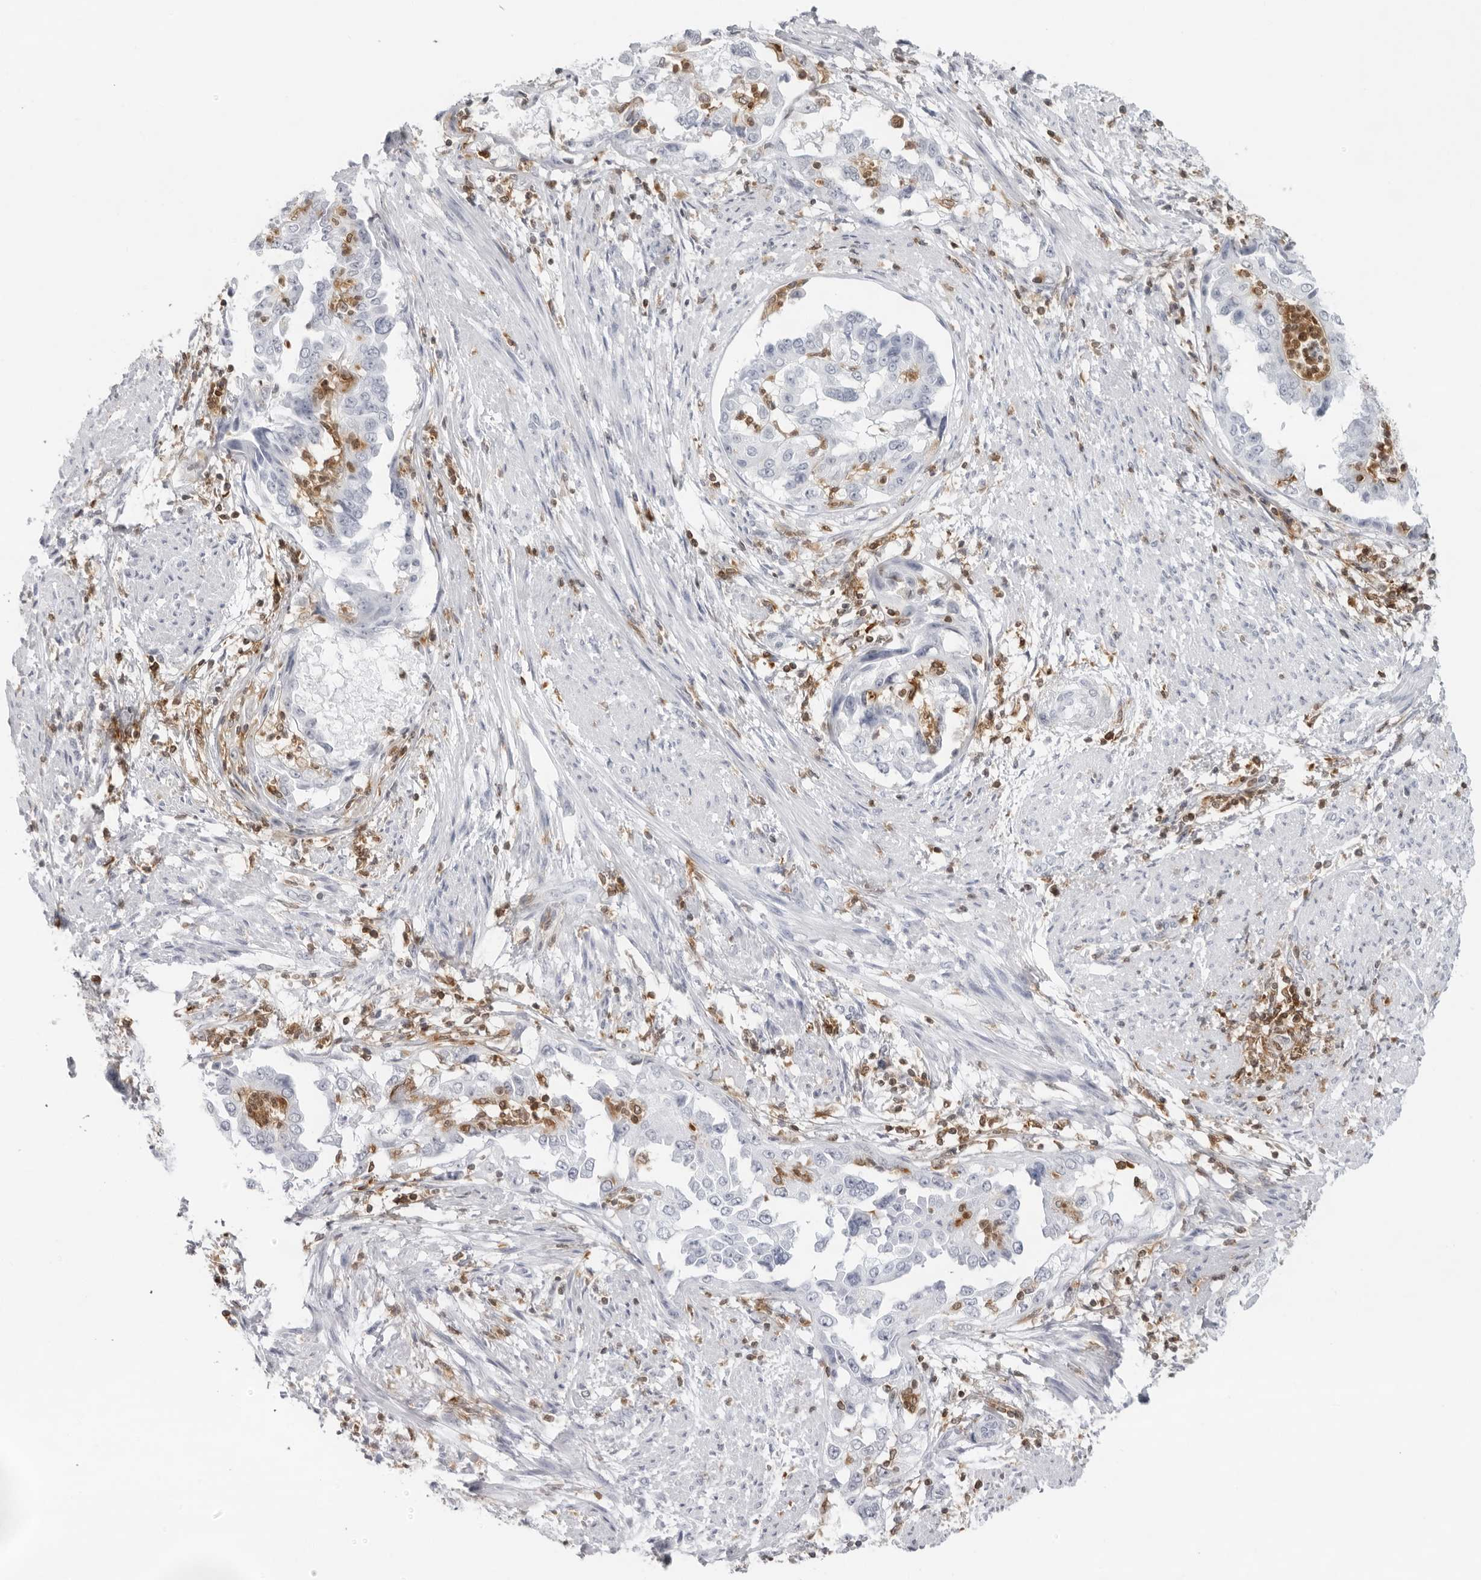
{"staining": {"intensity": "weak", "quantity": "<25%", "location": "cytoplasmic/membranous"}, "tissue": "endometrial cancer", "cell_type": "Tumor cells", "image_type": "cancer", "snomed": [{"axis": "morphology", "description": "Adenocarcinoma, NOS"}, {"axis": "topography", "description": "Endometrium"}], "caption": "This is an immunohistochemistry (IHC) image of endometrial cancer (adenocarcinoma). There is no positivity in tumor cells.", "gene": "FMNL1", "patient": {"sex": "female", "age": 85}}